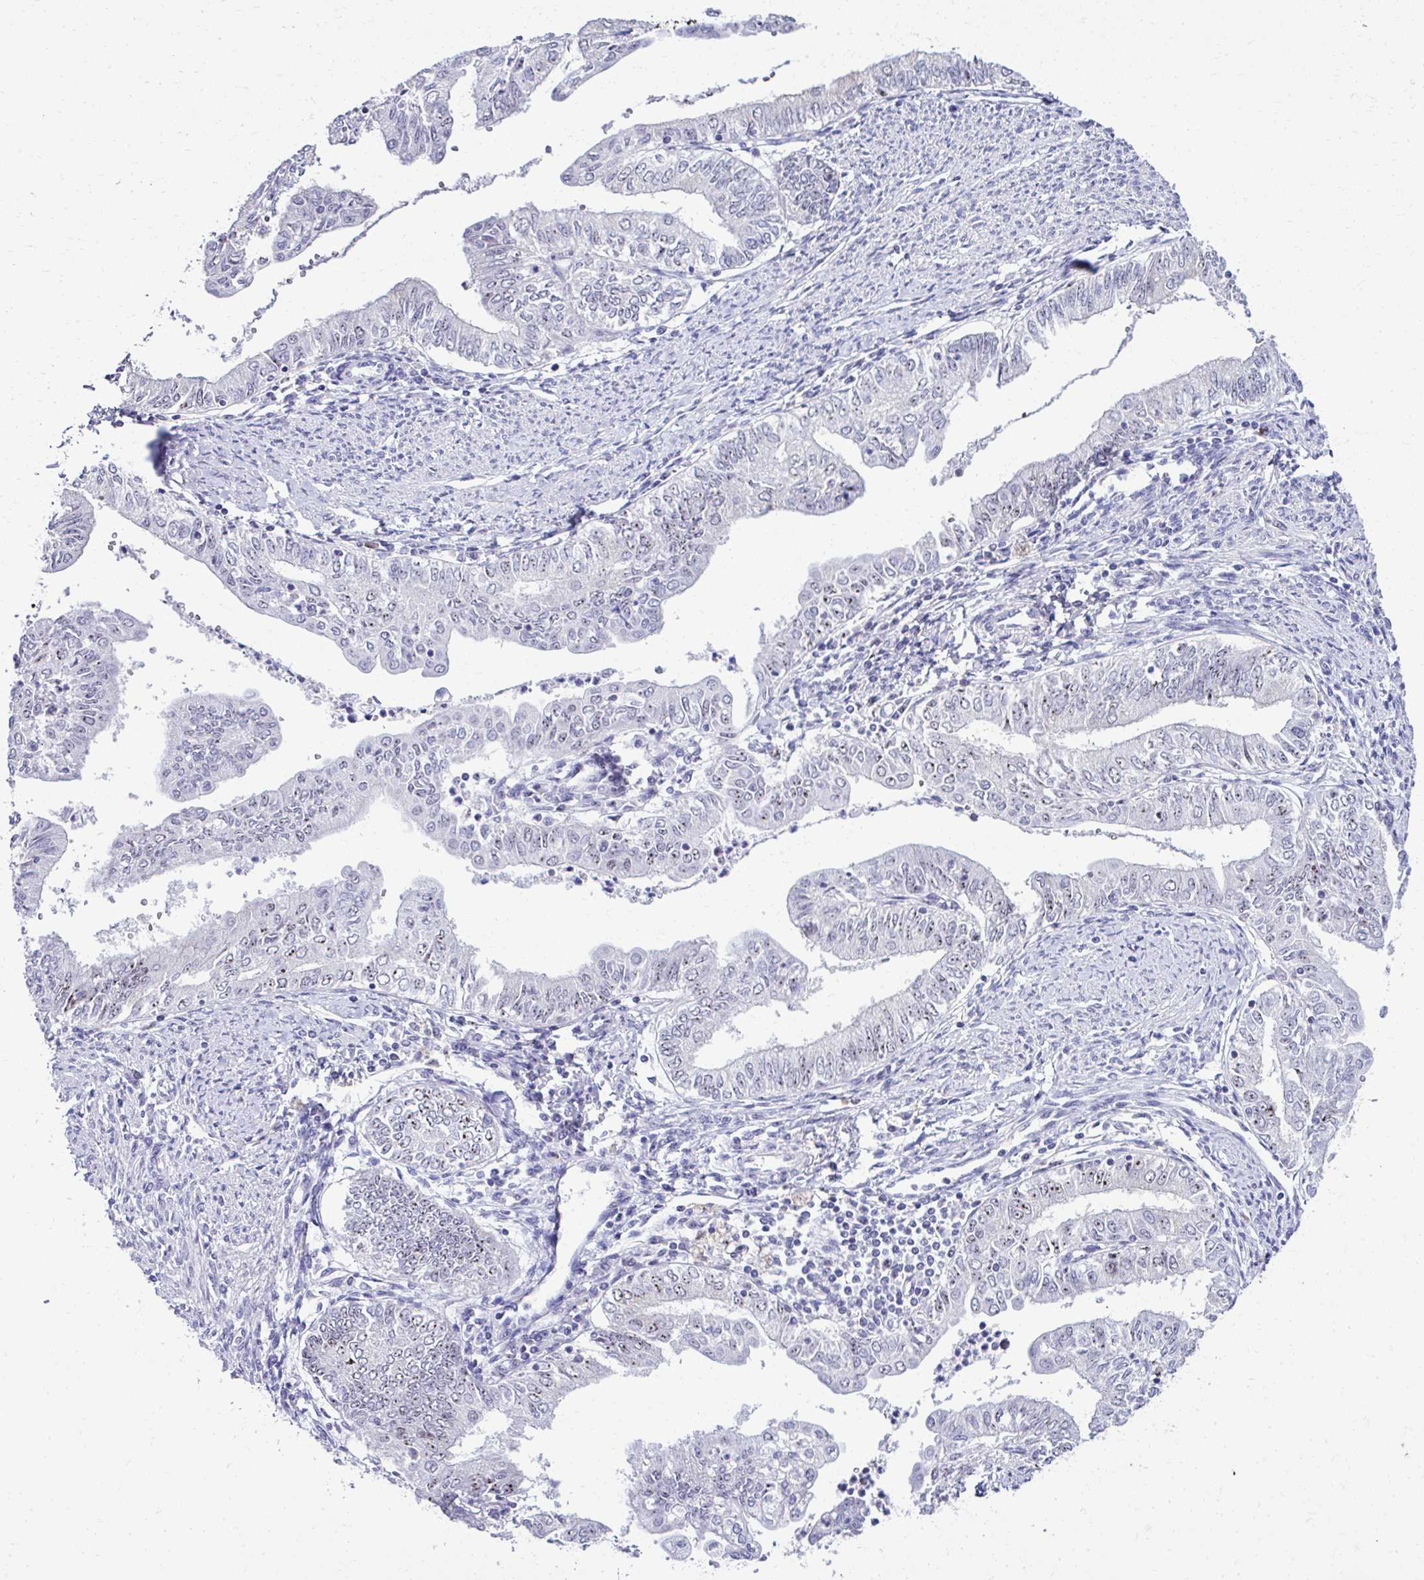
{"staining": {"intensity": "moderate", "quantity": "<25%", "location": "nuclear"}, "tissue": "endometrial cancer", "cell_type": "Tumor cells", "image_type": "cancer", "snomed": [{"axis": "morphology", "description": "Adenocarcinoma, NOS"}, {"axis": "topography", "description": "Endometrium"}], "caption": "Immunohistochemical staining of endometrial cancer exhibits low levels of moderate nuclear staining in approximately <25% of tumor cells.", "gene": "CEP72", "patient": {"sex": "female", "age": 66}}